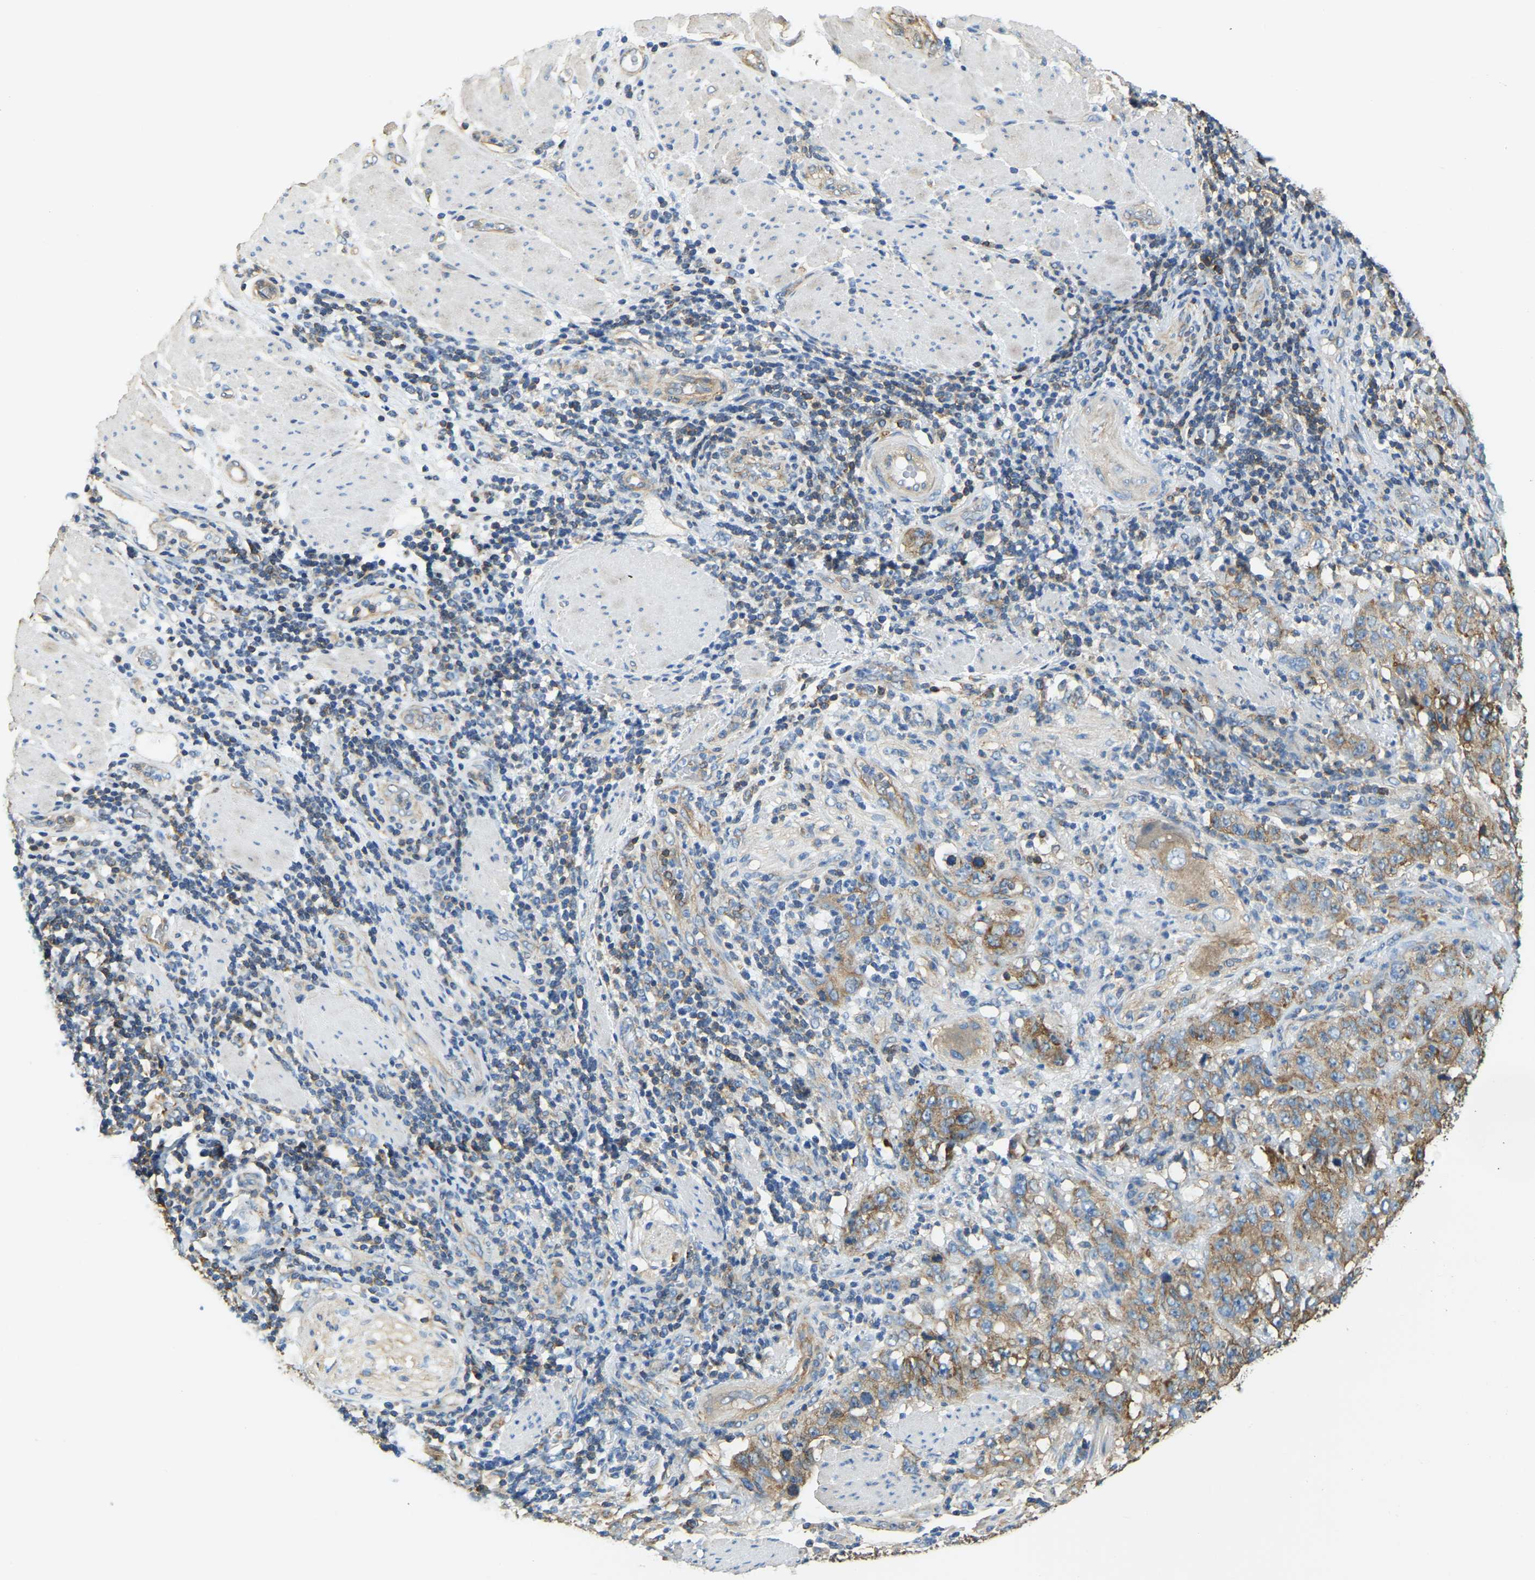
{"staining": {"intensity": "moderate", "quantity": ">75%", "location": "cytoplasmic/membranous"}, "tissue": "stomach cancer", "cell_type": "Tumor cells", "image_type": "cancer", "snomed": [{"axis": "morphology", "description": "Adenocarcinoma, NOS"}, {"axis": "topography", "description": "Stomach"}], "caption": "Protein expression analysis of human adenocarcinoma (stomach) reveals moderate cytoplasmic/membranous expression in approximately >75% of tumor cells. (IHC, brightfield microscopy, high magnification).", "gene": "AHNAK", "patient": {"sex": "male", "age": 48}}